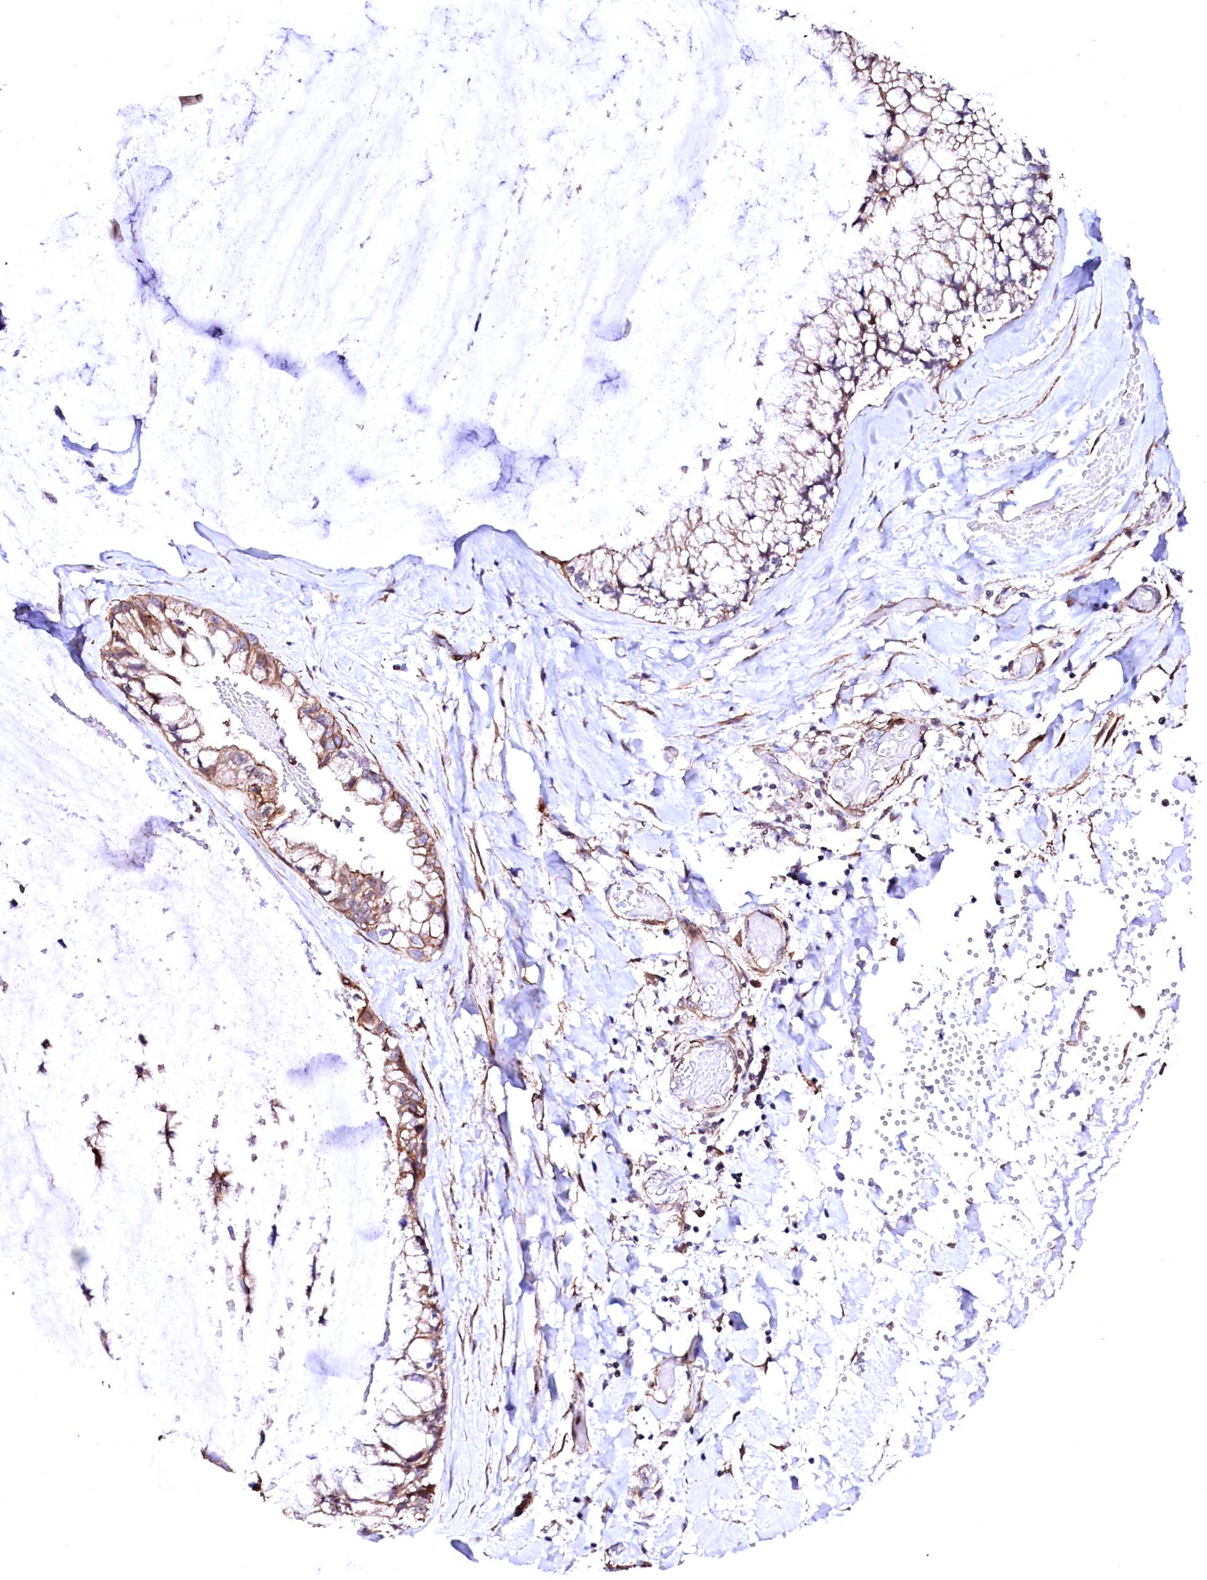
{"staining": {"intensity": "moderate", "quantity": ">75%", "location": "cytoplasmic/membranous"}, "tissue": "ovarian cancer", "cell_type": "Tumor cells", "image_type": "cancer", "snomed": [{"axis": "morphology", "description": "Cystadenocarcinoma, mucinous, NOS"}, {"axis": "topography", "description": "Ovary"}], "caption": "Tumor cells display moderate cytoplasmic/membranous positivity in about >75% of cells in mucinous cystadenocarcinoma (ovarian). Ihc stains the protein of interest in brown and the nuclei are stained blue.", "gene": "GPR176", "patient": {"sex": "female", "age": 39}}